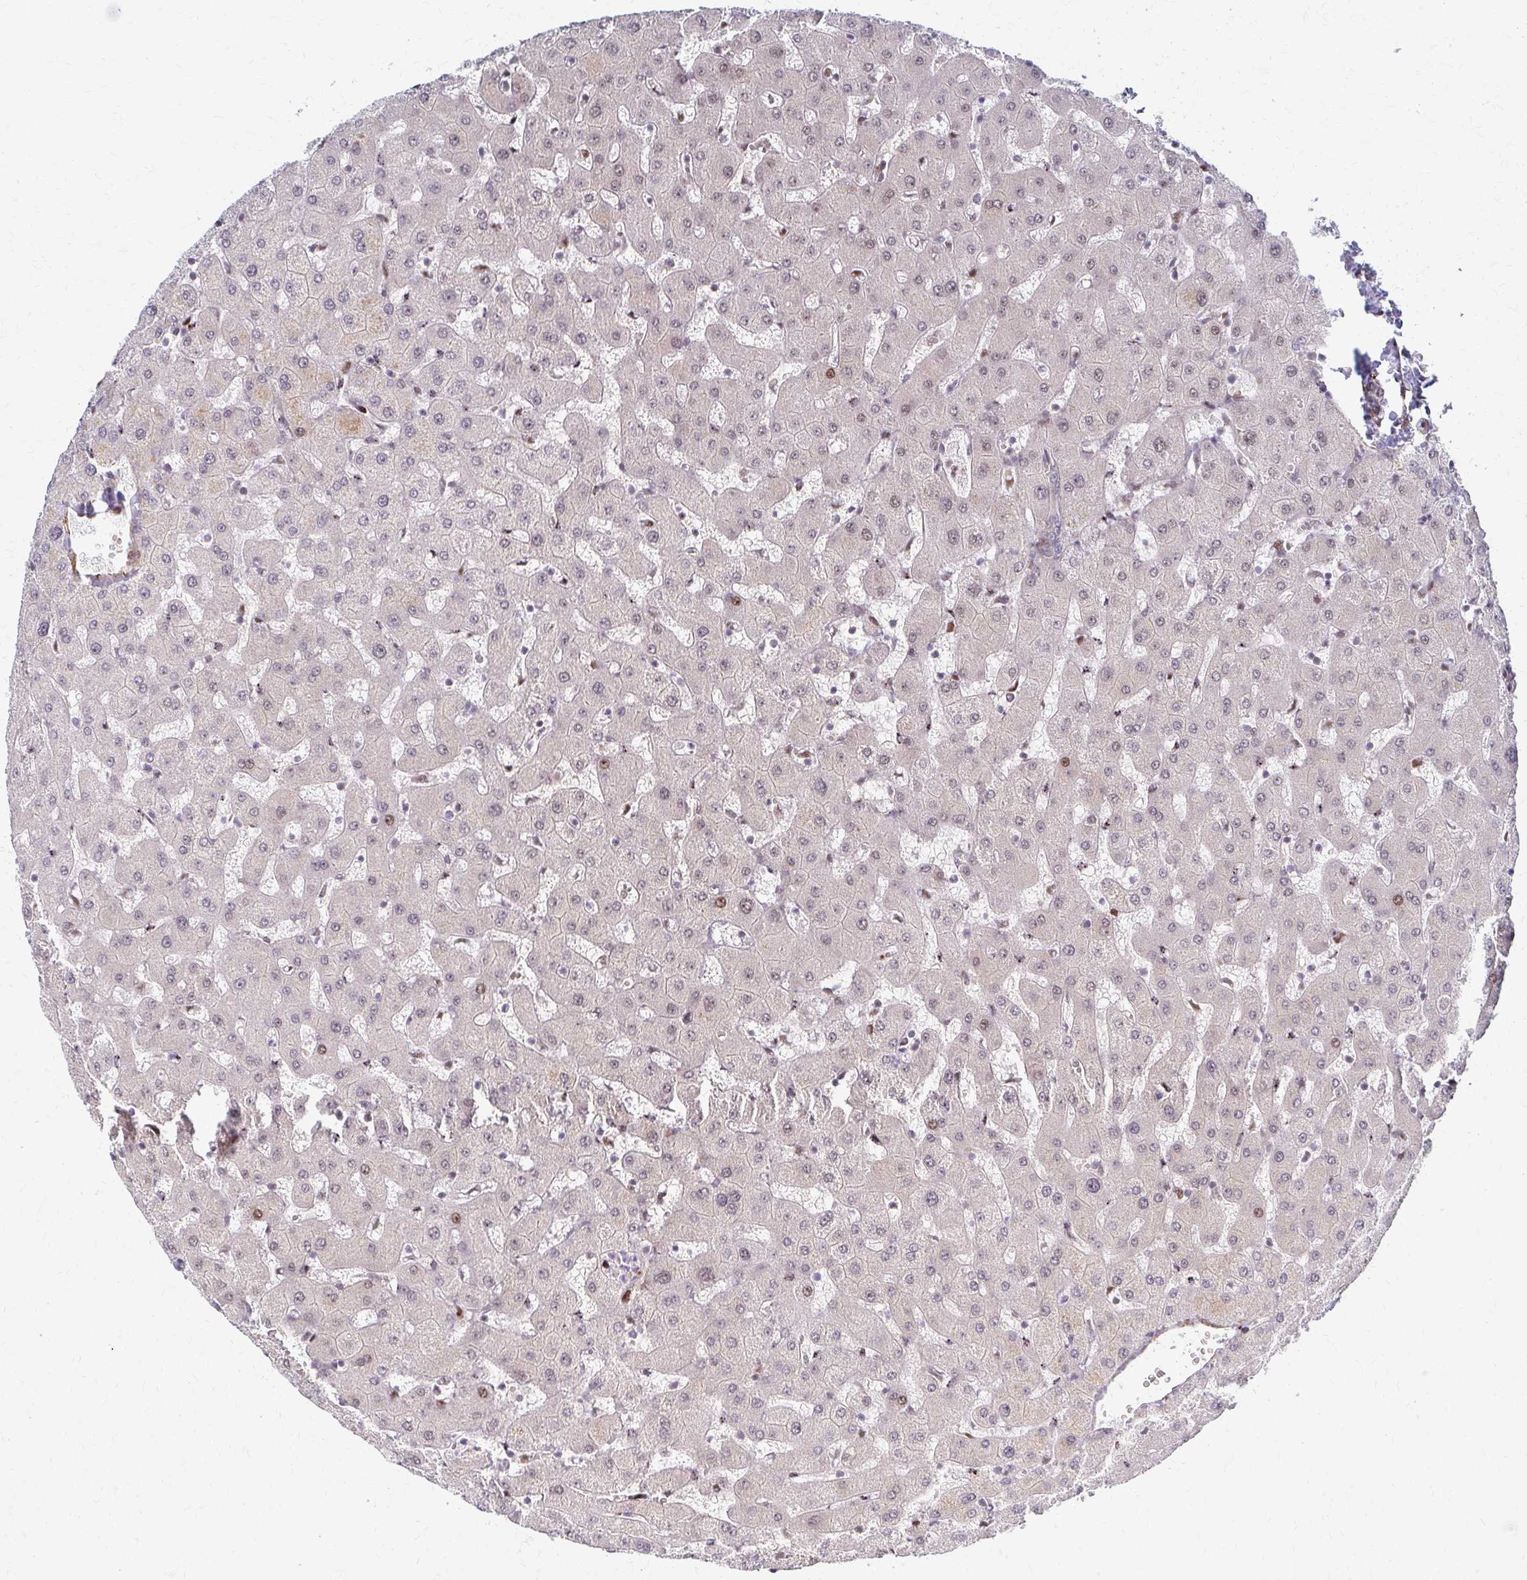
{"staining": {"intensity": "negative", "quantity": "none", "location": "none"}, "tissue": "liver", "cell_type": "Cholangiocytes", "image_type": "normal", "snomed": [{"axis": "morphology", "description": "Normal tissue, NOS"}, {"axis": "topography", "description": "Liver"}], "caption": "Cholangiocytes show no significant positivity in normal liver. (DAB immunohistochemistry, high magnification).", "gene": "PSMD7", "patient": {"sex": "female", "age": 63}}